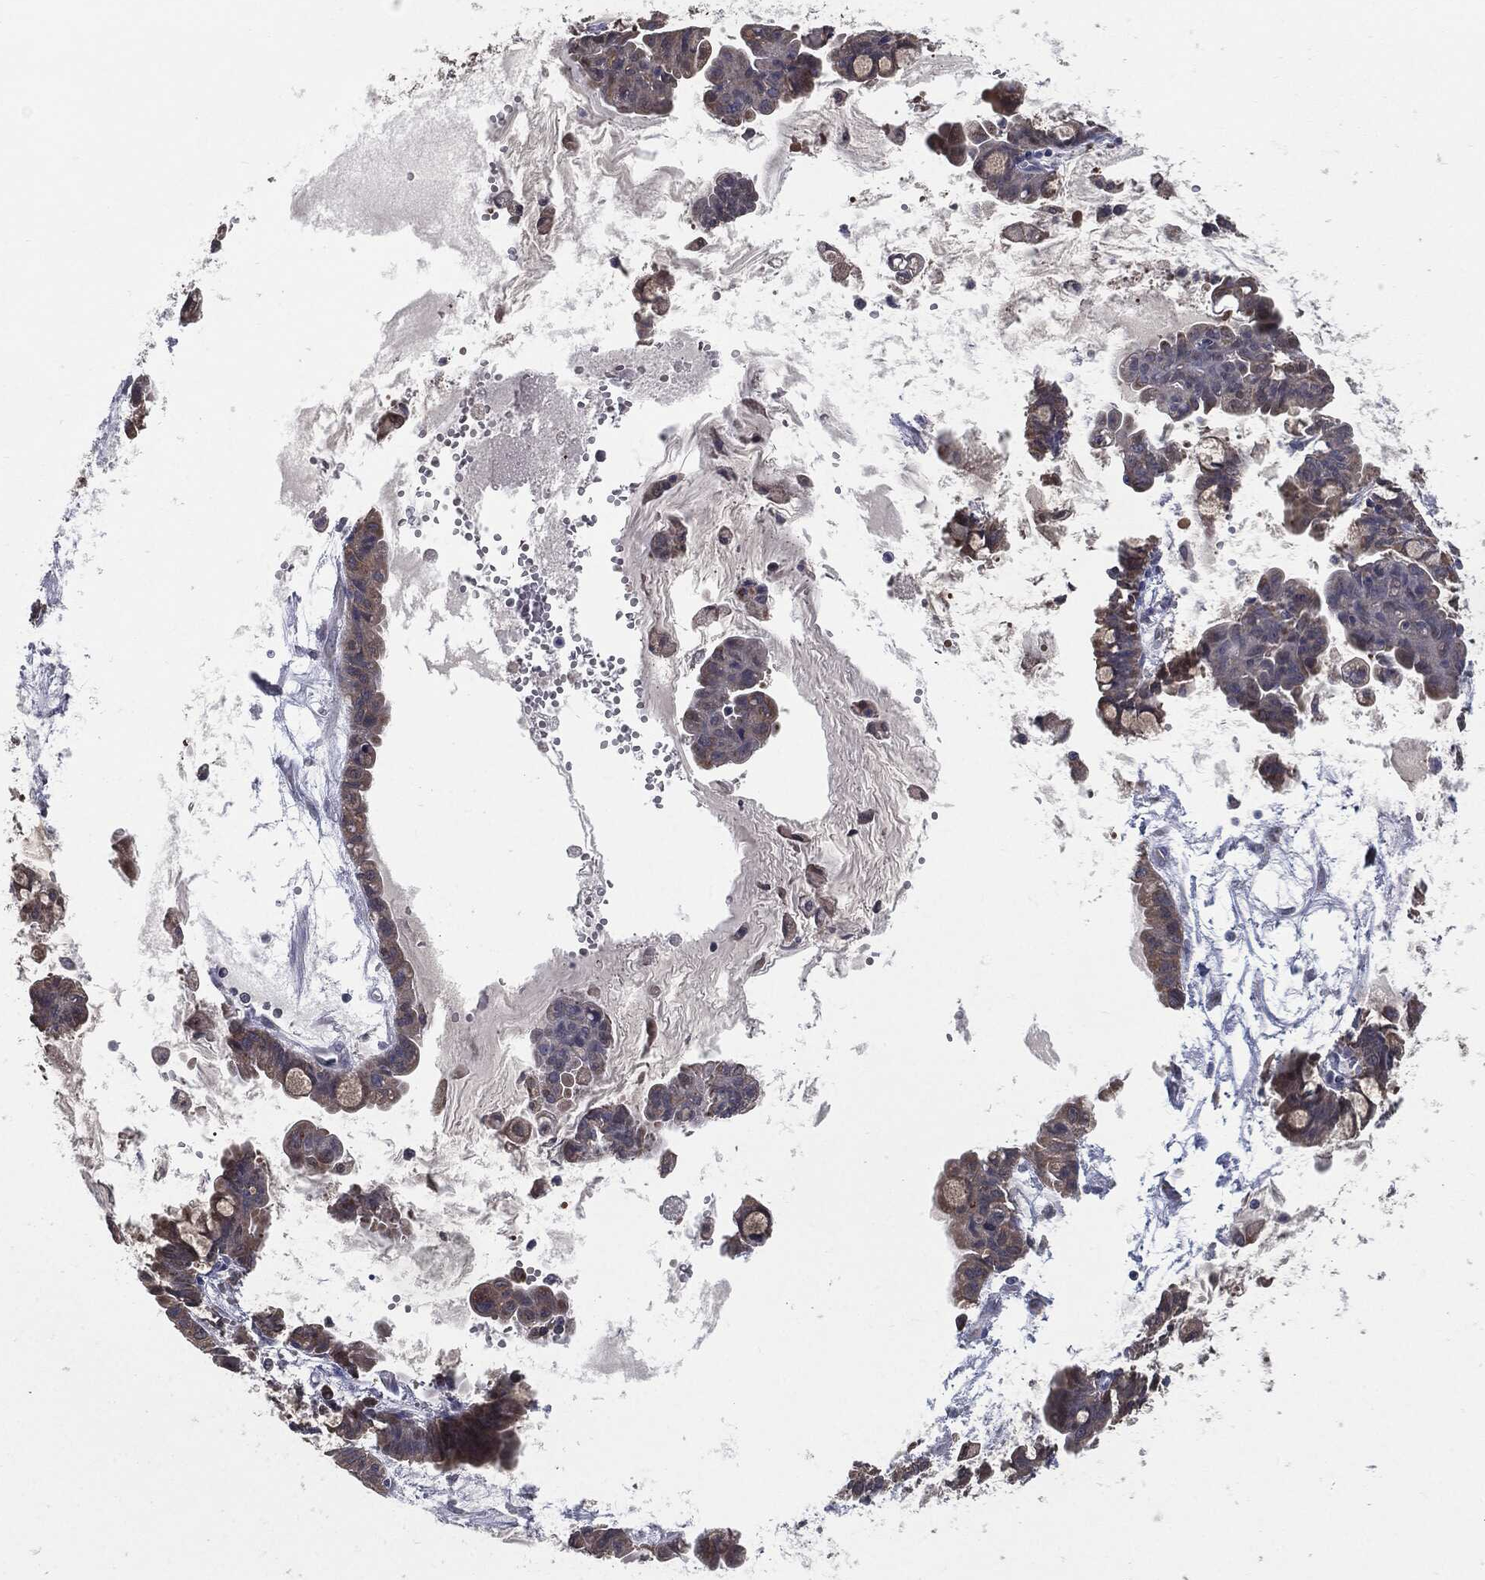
{"staining": {"intensity": "weak", "quantity": ">75%", "location": "cytoplasmic/membranous"}, "tissue": "ovarian cancer", "cell_type": "Tumor cells", "image_type": "cancer", "snomed": [{"axis": "morphology", "description": "Cystadenocarcinoma, mucinous, NOS"}, {"axis": "topography", "description": "Ovary"}], "caption": "Ovarian cancer (mucinous cystadenocarcinoma) tissue exhibits weak cytoplasmic/membranous positivity in about >75% of tumor cells (IHC, brightfield microscopy, high magnification).", "gene": "PRDX4", "patient": {"sex": "female", "age": 63}}